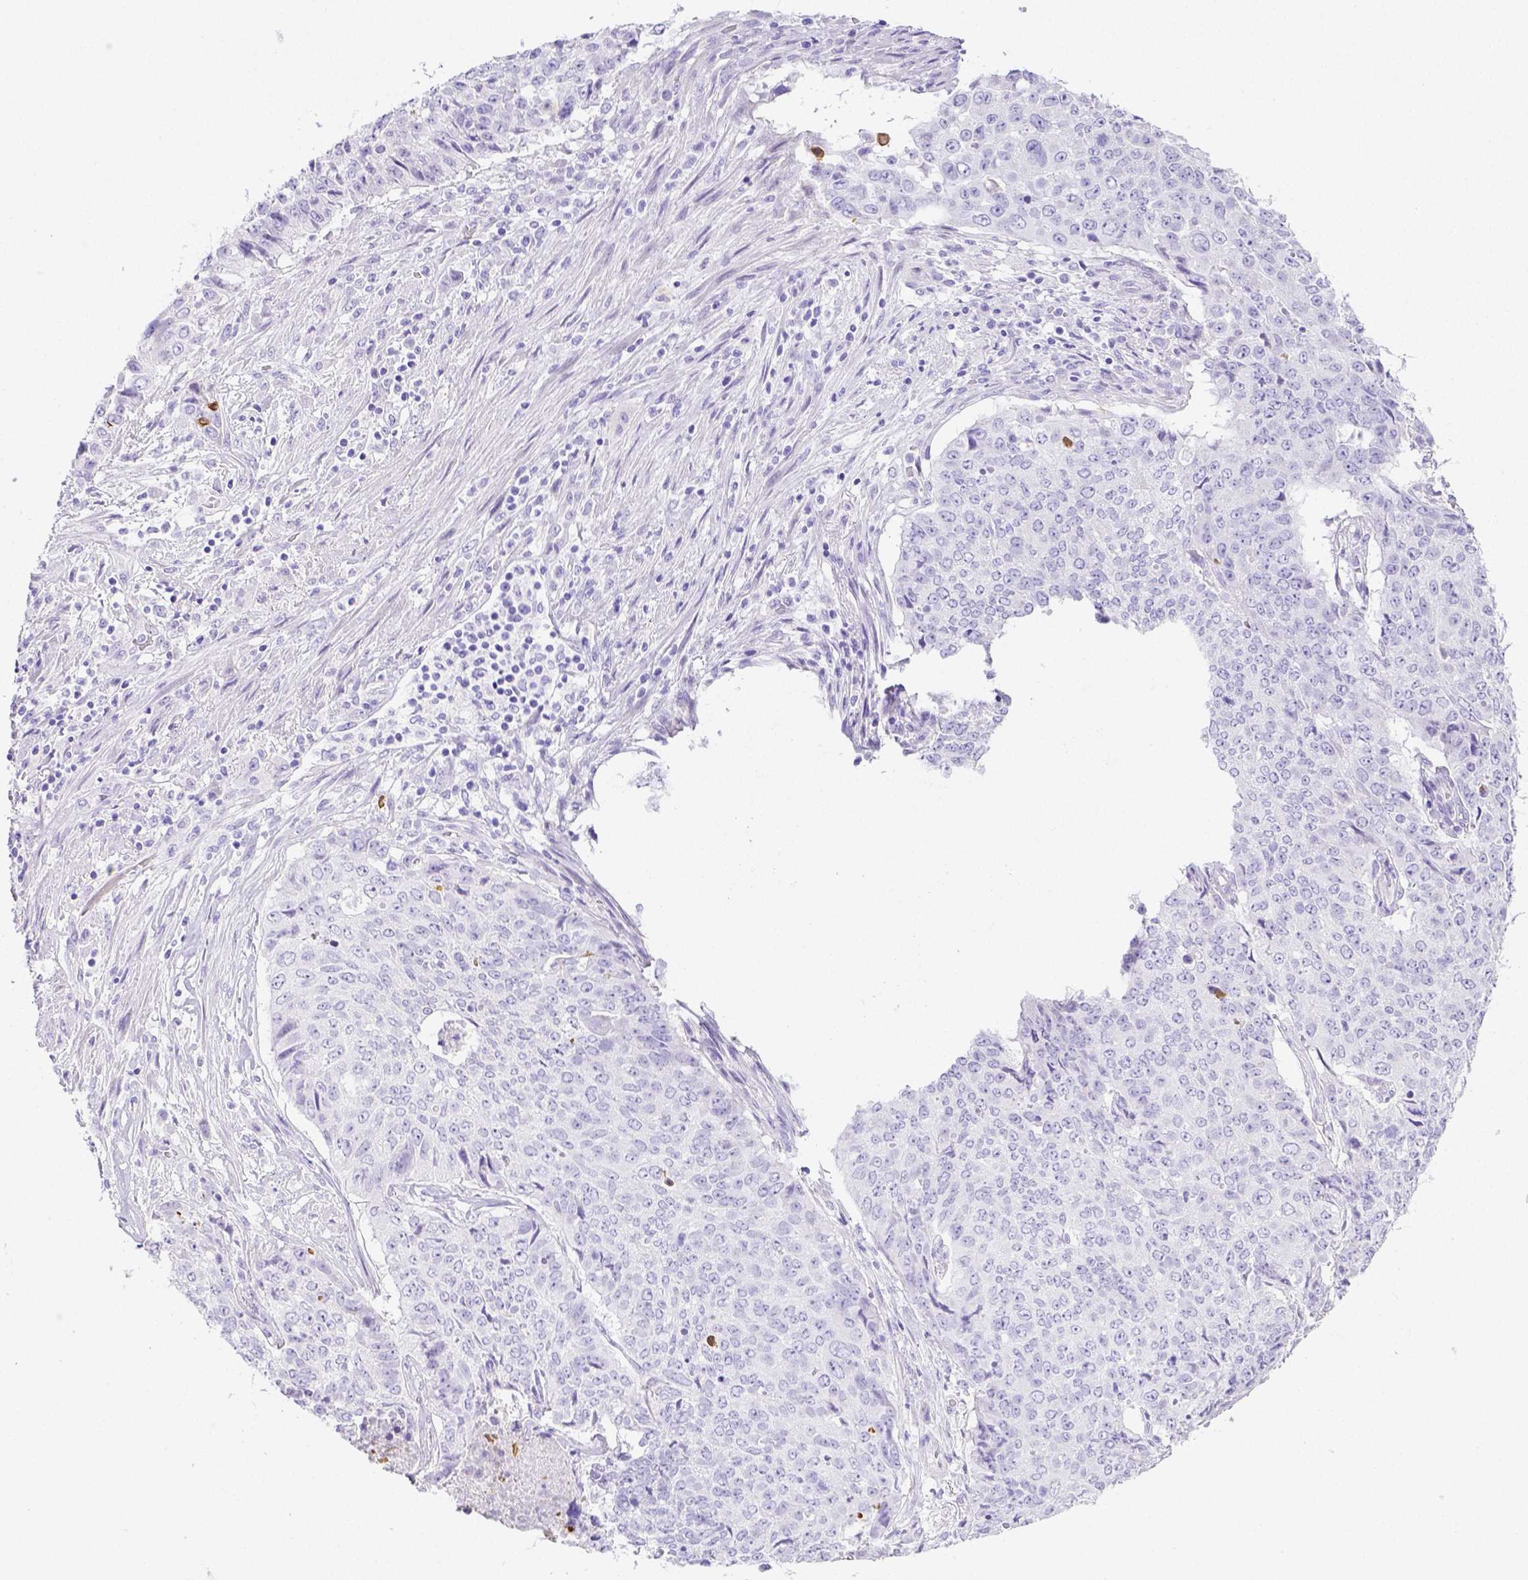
{"staining": {"intensity": "negative", "quantity": "none", "location": "none"}, "tissue": "lung cancer", "cell_type": "Tumor cells", "image_type": "cancer", "snomed": [{"axis": "morphology", "description": "Normal tissue, NOS"}, {"axis": "morphology", "description": "Squamous cell carcinoma, NOS"}, {"axis": "topography", "description": "Bronchus"}, {"axis": "topography", "description": "Lung"}], "caption": "DAB (3,3'-diaminobenzidine) immunohistochemical staining of human lung squamous cell carcinoma displays no significant expression in tumor cells.", "gene": "ARHGAP36", "patient": {"sex": "male", "age": 64}}